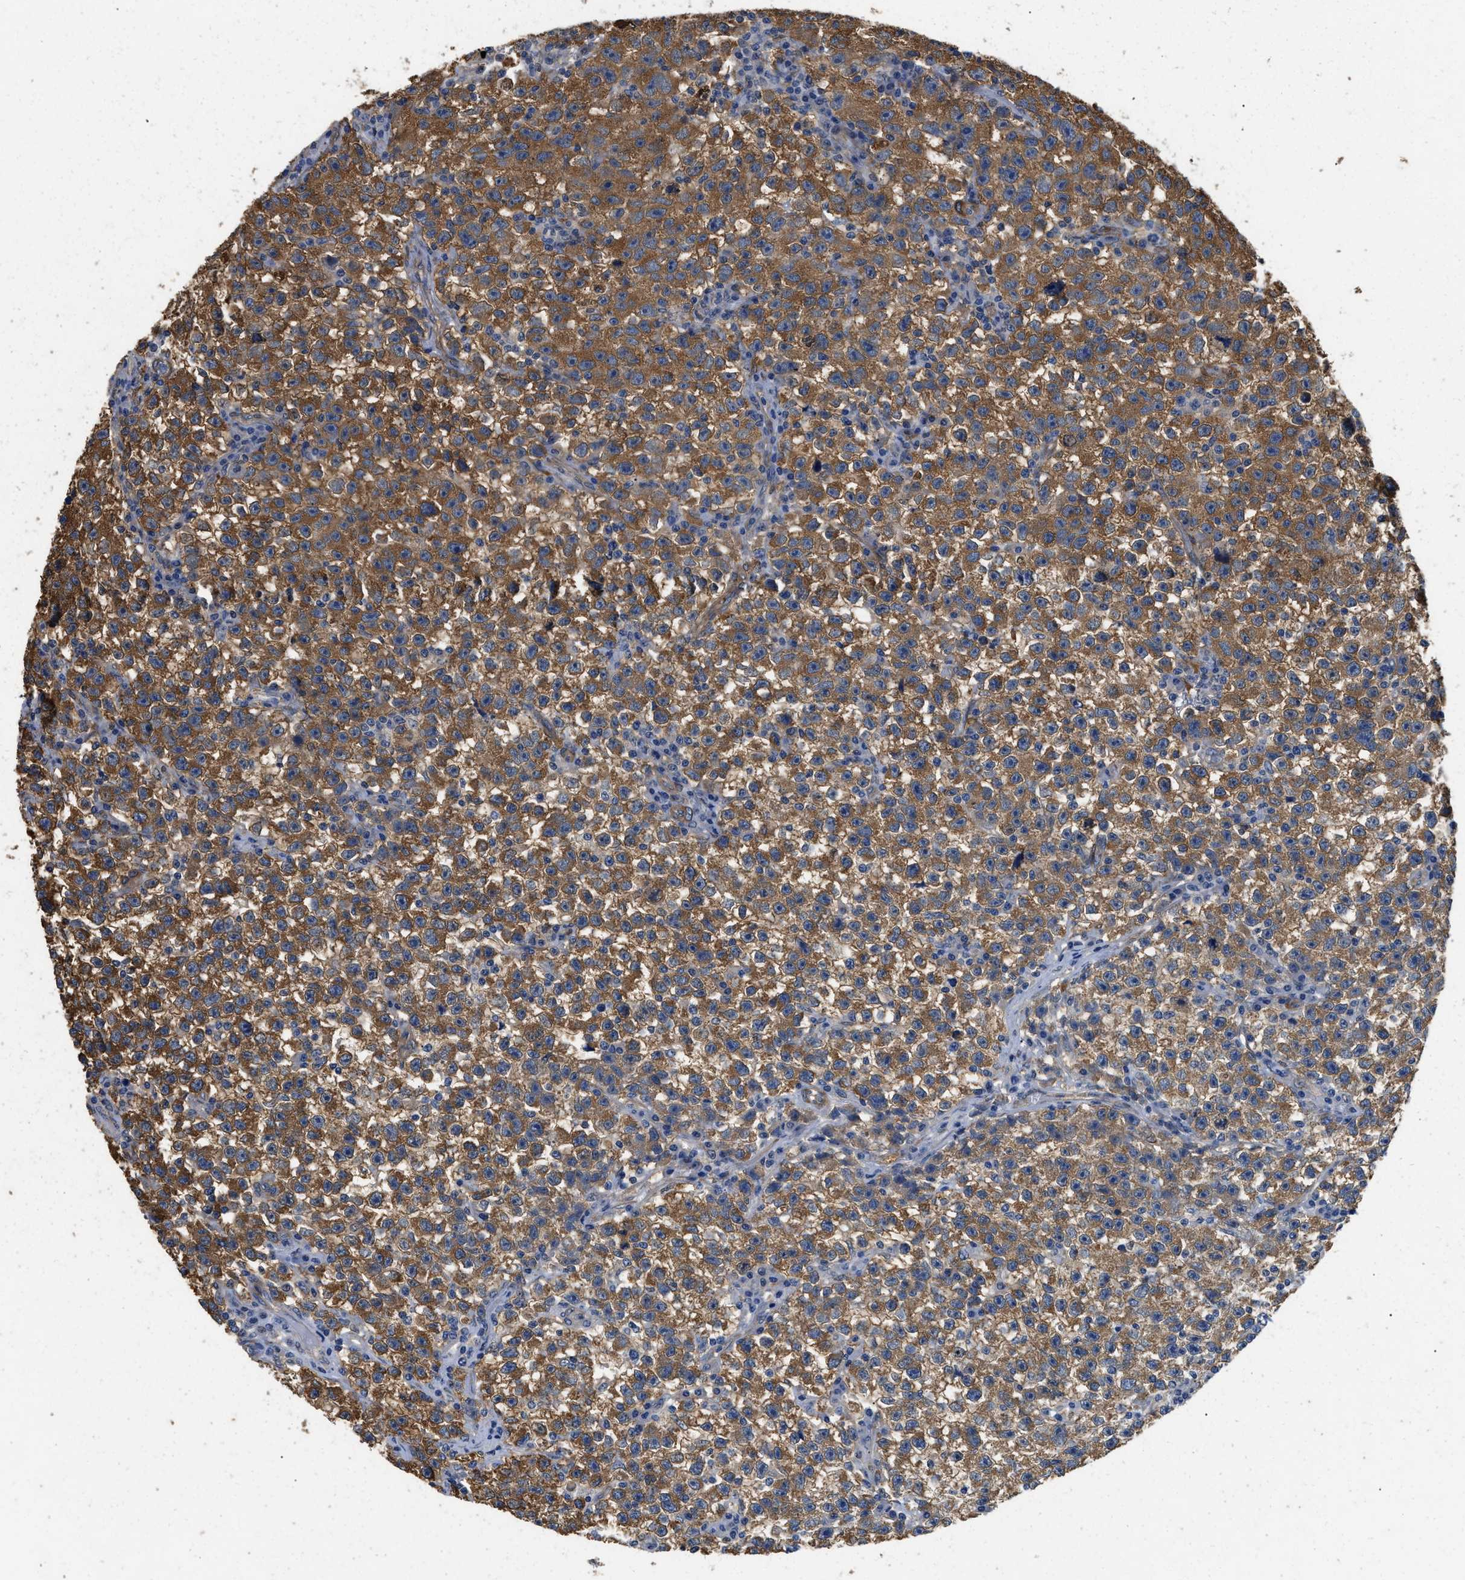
{"staining": {"intensity": "strong", "quantity": "25%-75%", "location": "cytoplasmic/membranous"}, "tissue": "testis cancer", "cell_type": "Tumor cells", "image_type": "cancer", "snomed": [{"axis": "morphology", "description": "Seminoma, NOS"}, {"axis": "topography", "description": "Testis"}], "caption": "Immunohistochemistry (IHC) of seminoma (testis) exhibits high levels of strong cytoplasmic/membranous positivity in about 25%-75% of tumor cells. (IHC, brightfield microscopy, high magnification).", "gene": "RAPH1", "patient": {"sex": "male", "age": 22}}